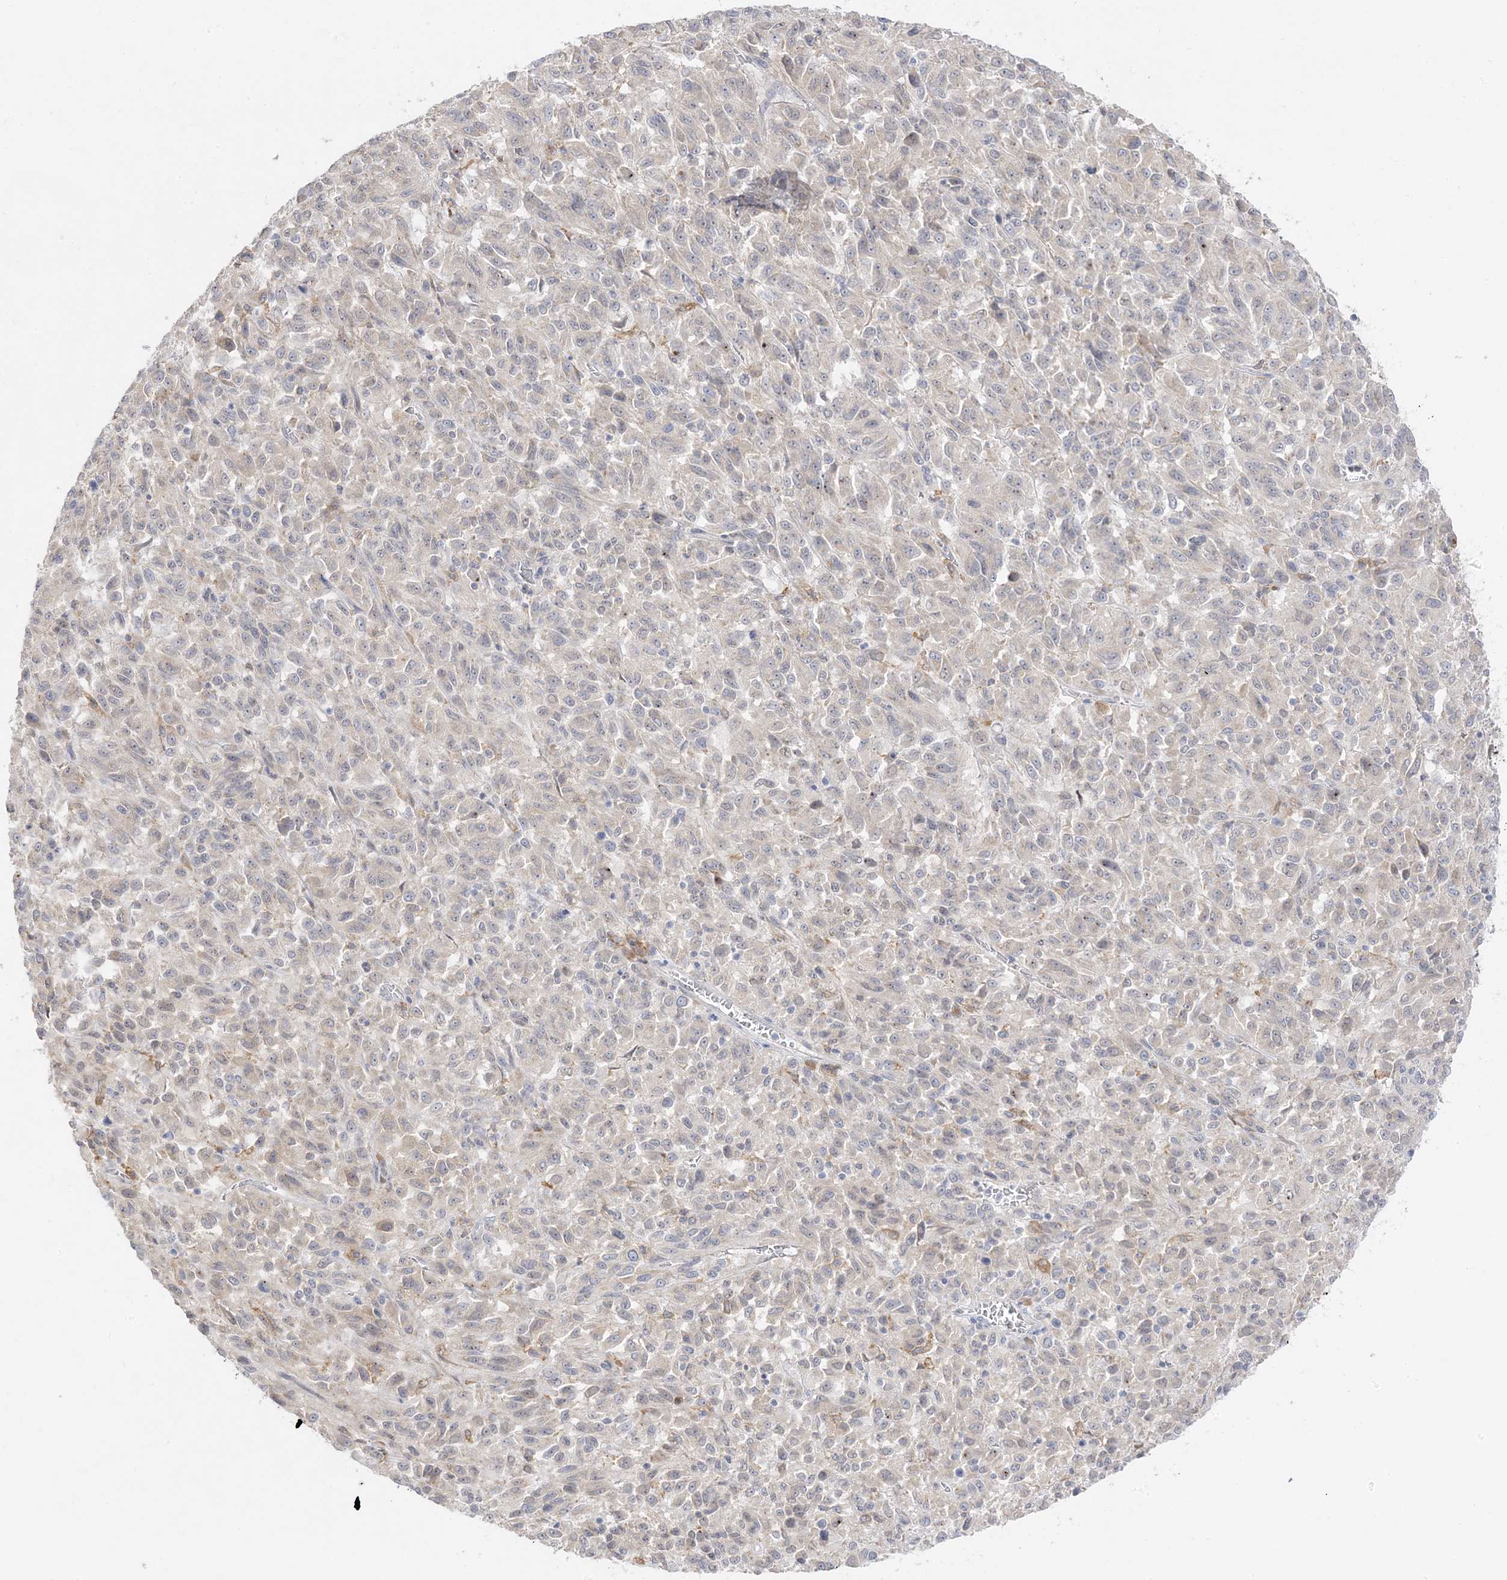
{"staining": {"intensity": "negative", "quantity": "none", "location": "none"}, "tissue": "melanoma", "cell_type": "Tumor cells", "image_type": "cancer", "snomed": [{"axis": "morphology", "description": "Malignant melanoma, Metastatic site"}, {"axis": "topography", "description": "Lung"}], "caption": "Human malignant melanoma (metastatic site) stained for a protein using IHC exhibits no staining in tumor cells.", "gene": "C2CD2", "patient": {"sex": "male", "age": 64}}